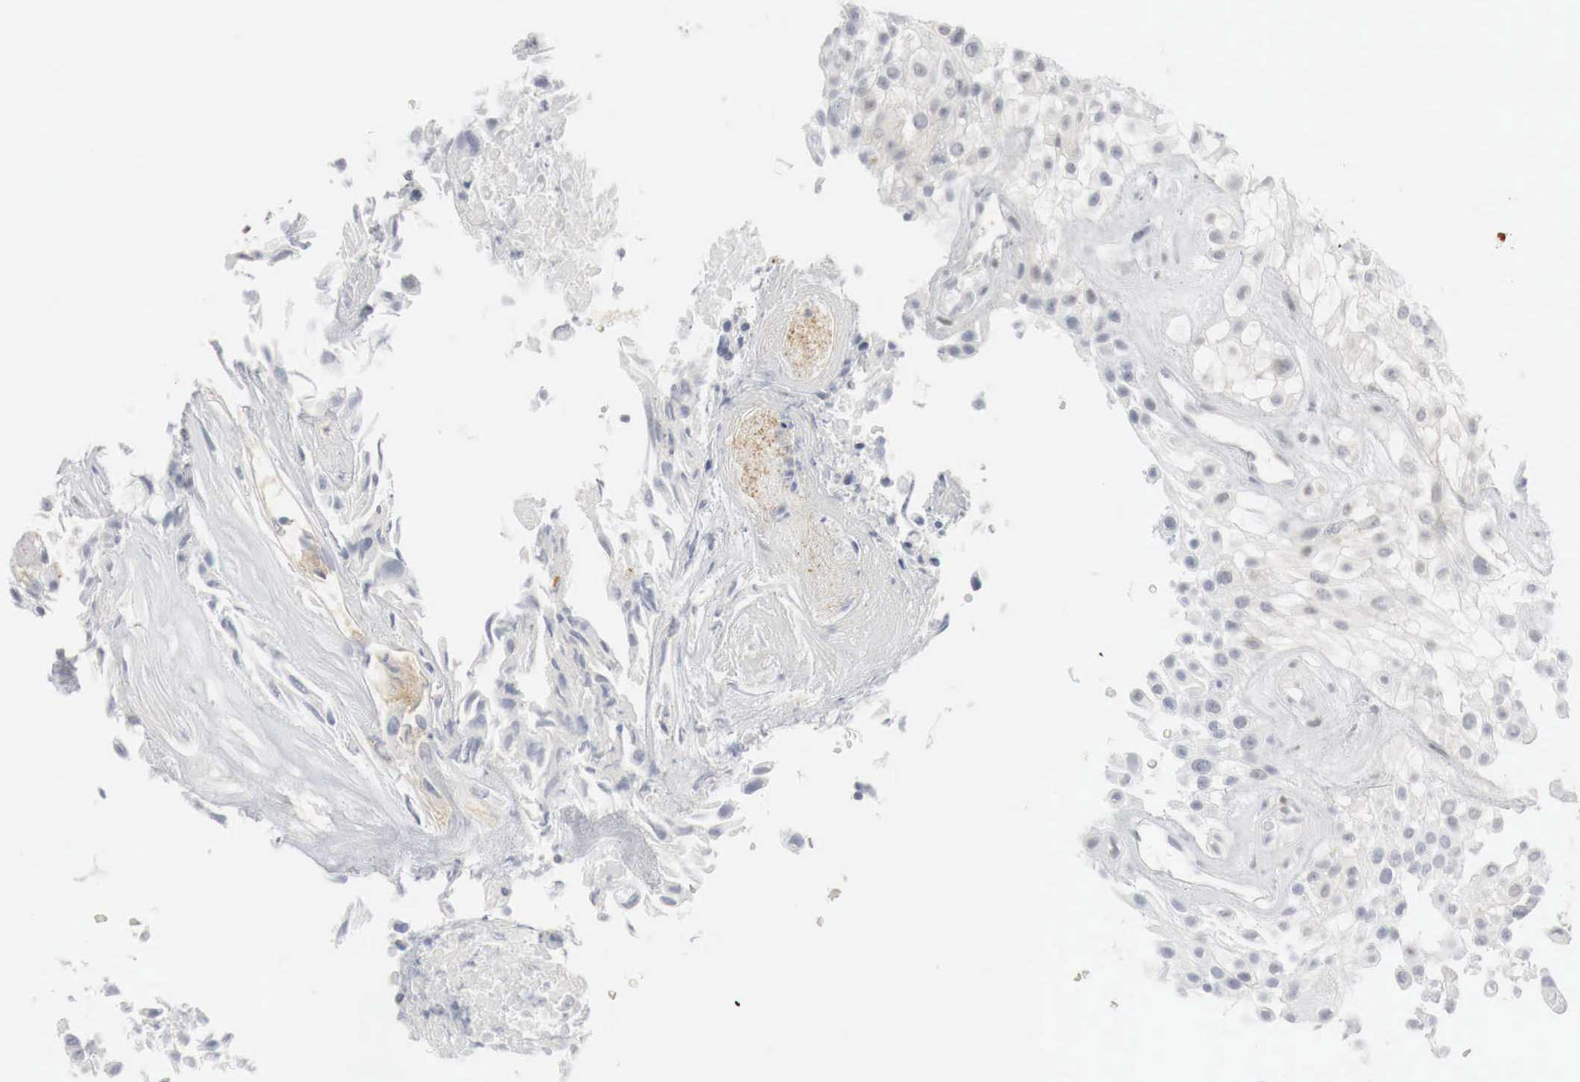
{"staining": {"intensity": "weak", "quantity": "<25%", "location": "cytoplasmic/membranous"}, "tissue": "urothelial cancer", "cell_type": "Tumor cells", "image_type": "cancer", "snomed": [{"axis": "morphology", "description": "Urothelial carcinoma, High grade"}, {"axis": "topography", "description": "Urinary bladder"}], "caption": "Immunohistochemistry (IHC) micrograph of high-grade urothelial carcinoma stained for a protein (brown), which displays no positivity in tumor cells. Brightfield microscopy of immunohistochemistry (IHC) stained with DAB (3,3'-diaminobenzidine) (brown) and hematoxylin (blue), captured at high magnification.", "gene": "MYC", "patient": {"sex": "male", "age": 56}}